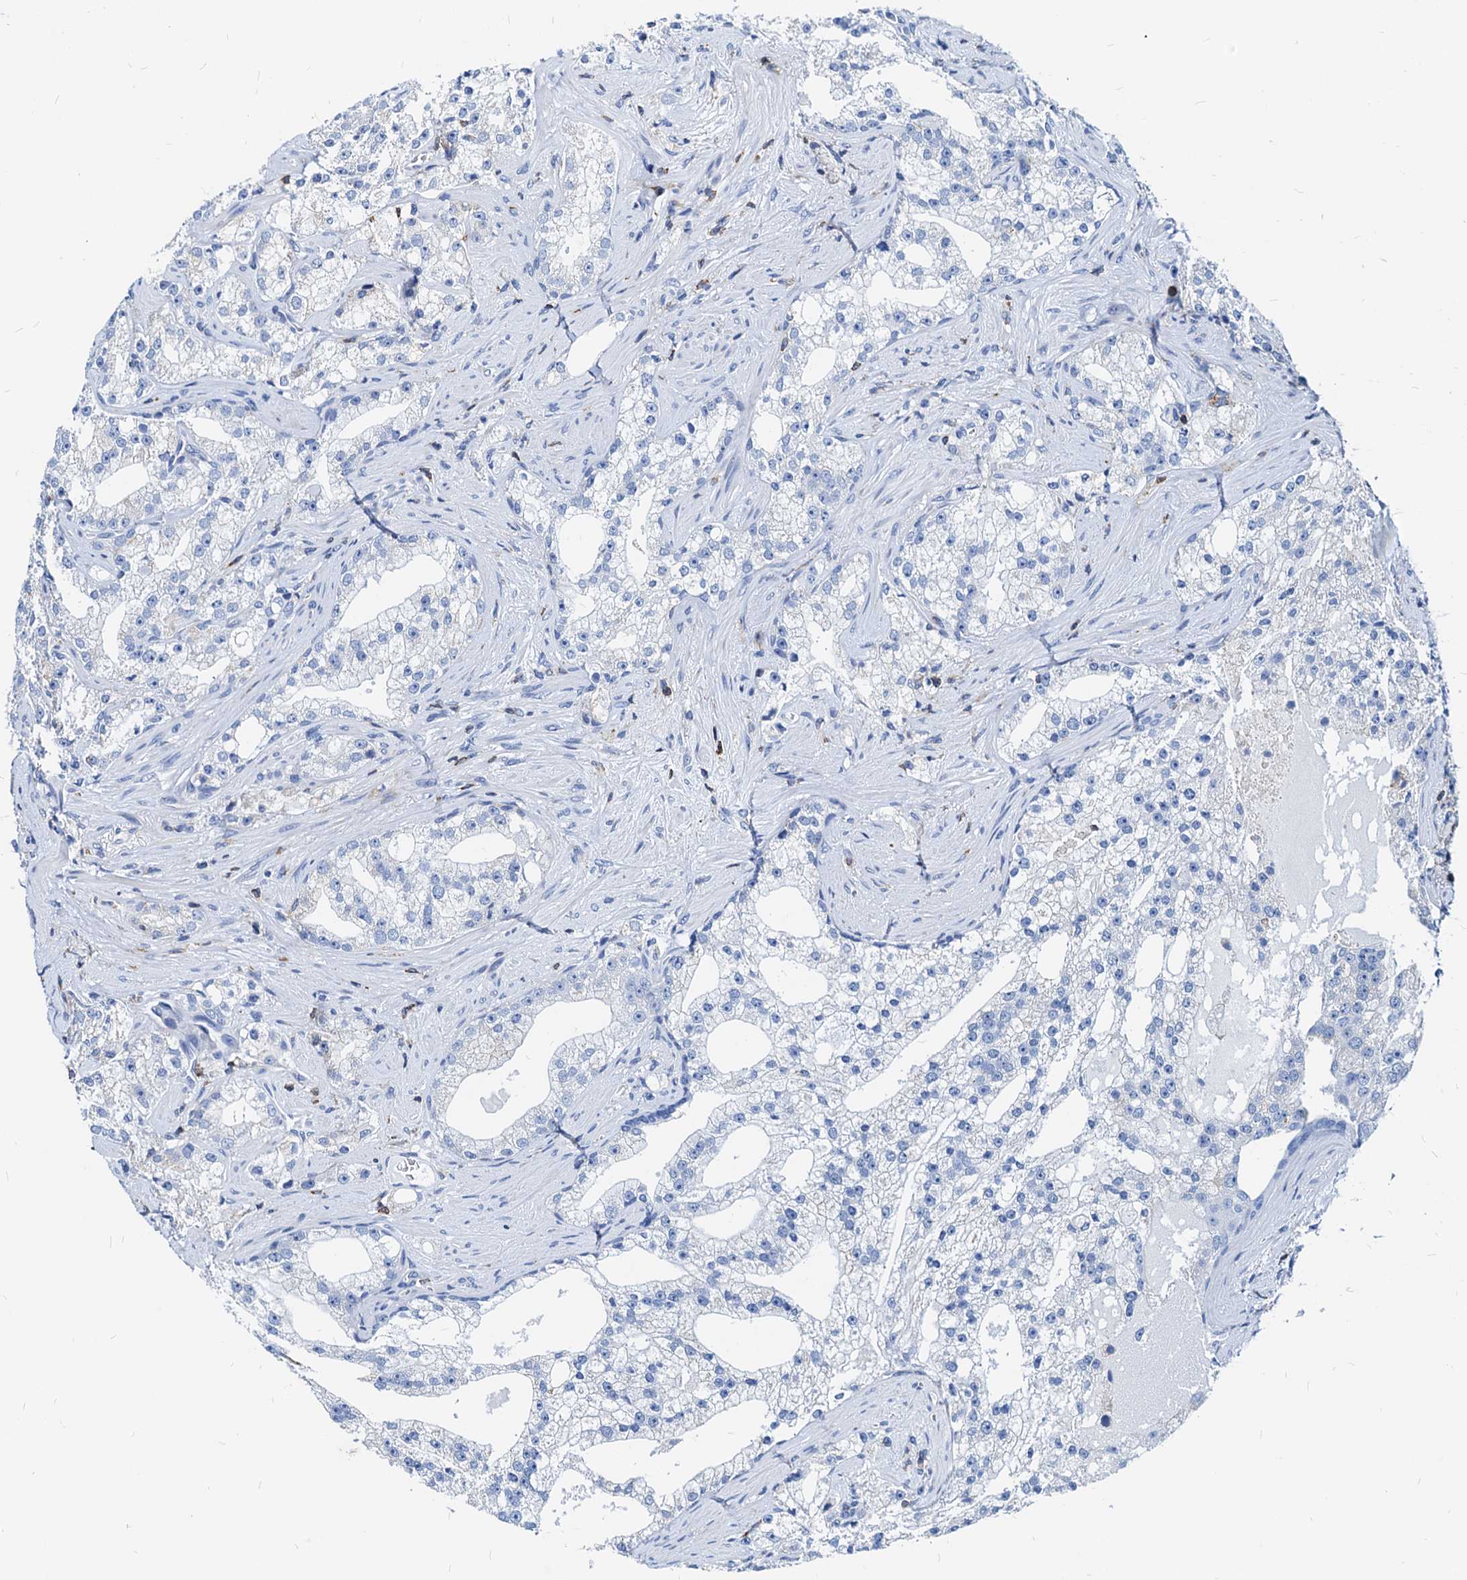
{"staining": {"intensity": "negative", "quantity": "none", "location": "none"}, "tissue": "prostate cancer", "cell_type": "Tumor cells", "image_type": "cancer", "snomed": [{"axis": "morphology", "description": "Adenocarcinoma, High grade"}, {"axis": "topography", "description": "Prostate"}], "caption": "Tumor cells show no significant staining in prostate cancer.", "gene": "LCP2", "patient": {"sex": "male", "age": 64}}